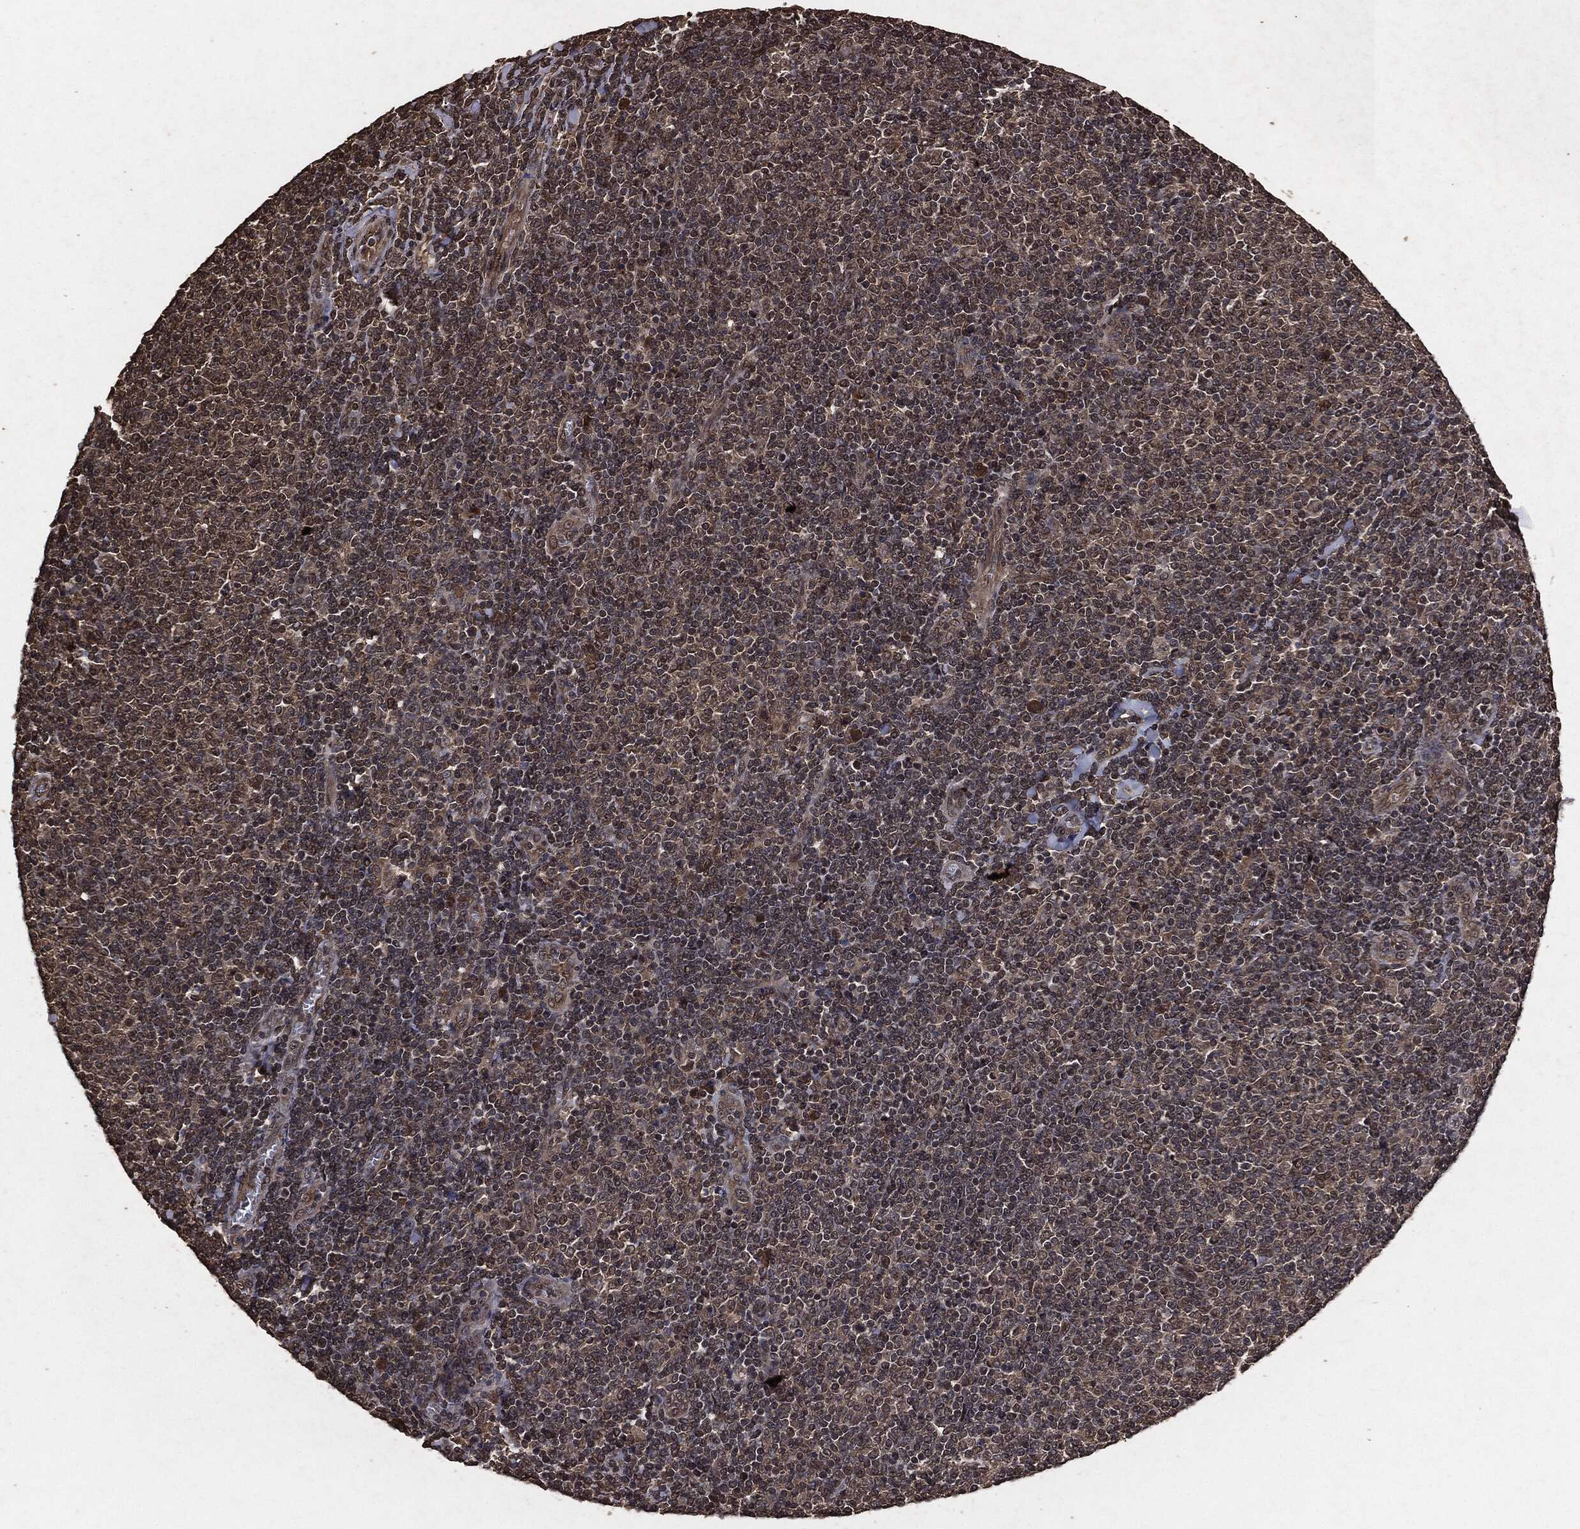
{"staining": {"intensity": "weak", "quantity": "<25%", "location": "cytoplasmic/membranous"}, "tissue": "lymphoma", "cell_type": "Tumor cells", "image_type": "cancer", "snomed": [{"axis": "morphology", "description": "Malignant lymphoma, non-Hodgkin's type, Low grade"}, {"axis": "topography", "description": "Lymph node"}], "caption": "An immunohistochemistry photomicrograph of lymphoma is shown. There is no staining in tumor cells of lymphoma.", "gene": "AKT1S1", "patient": {"sex": "male", "age": 52}}